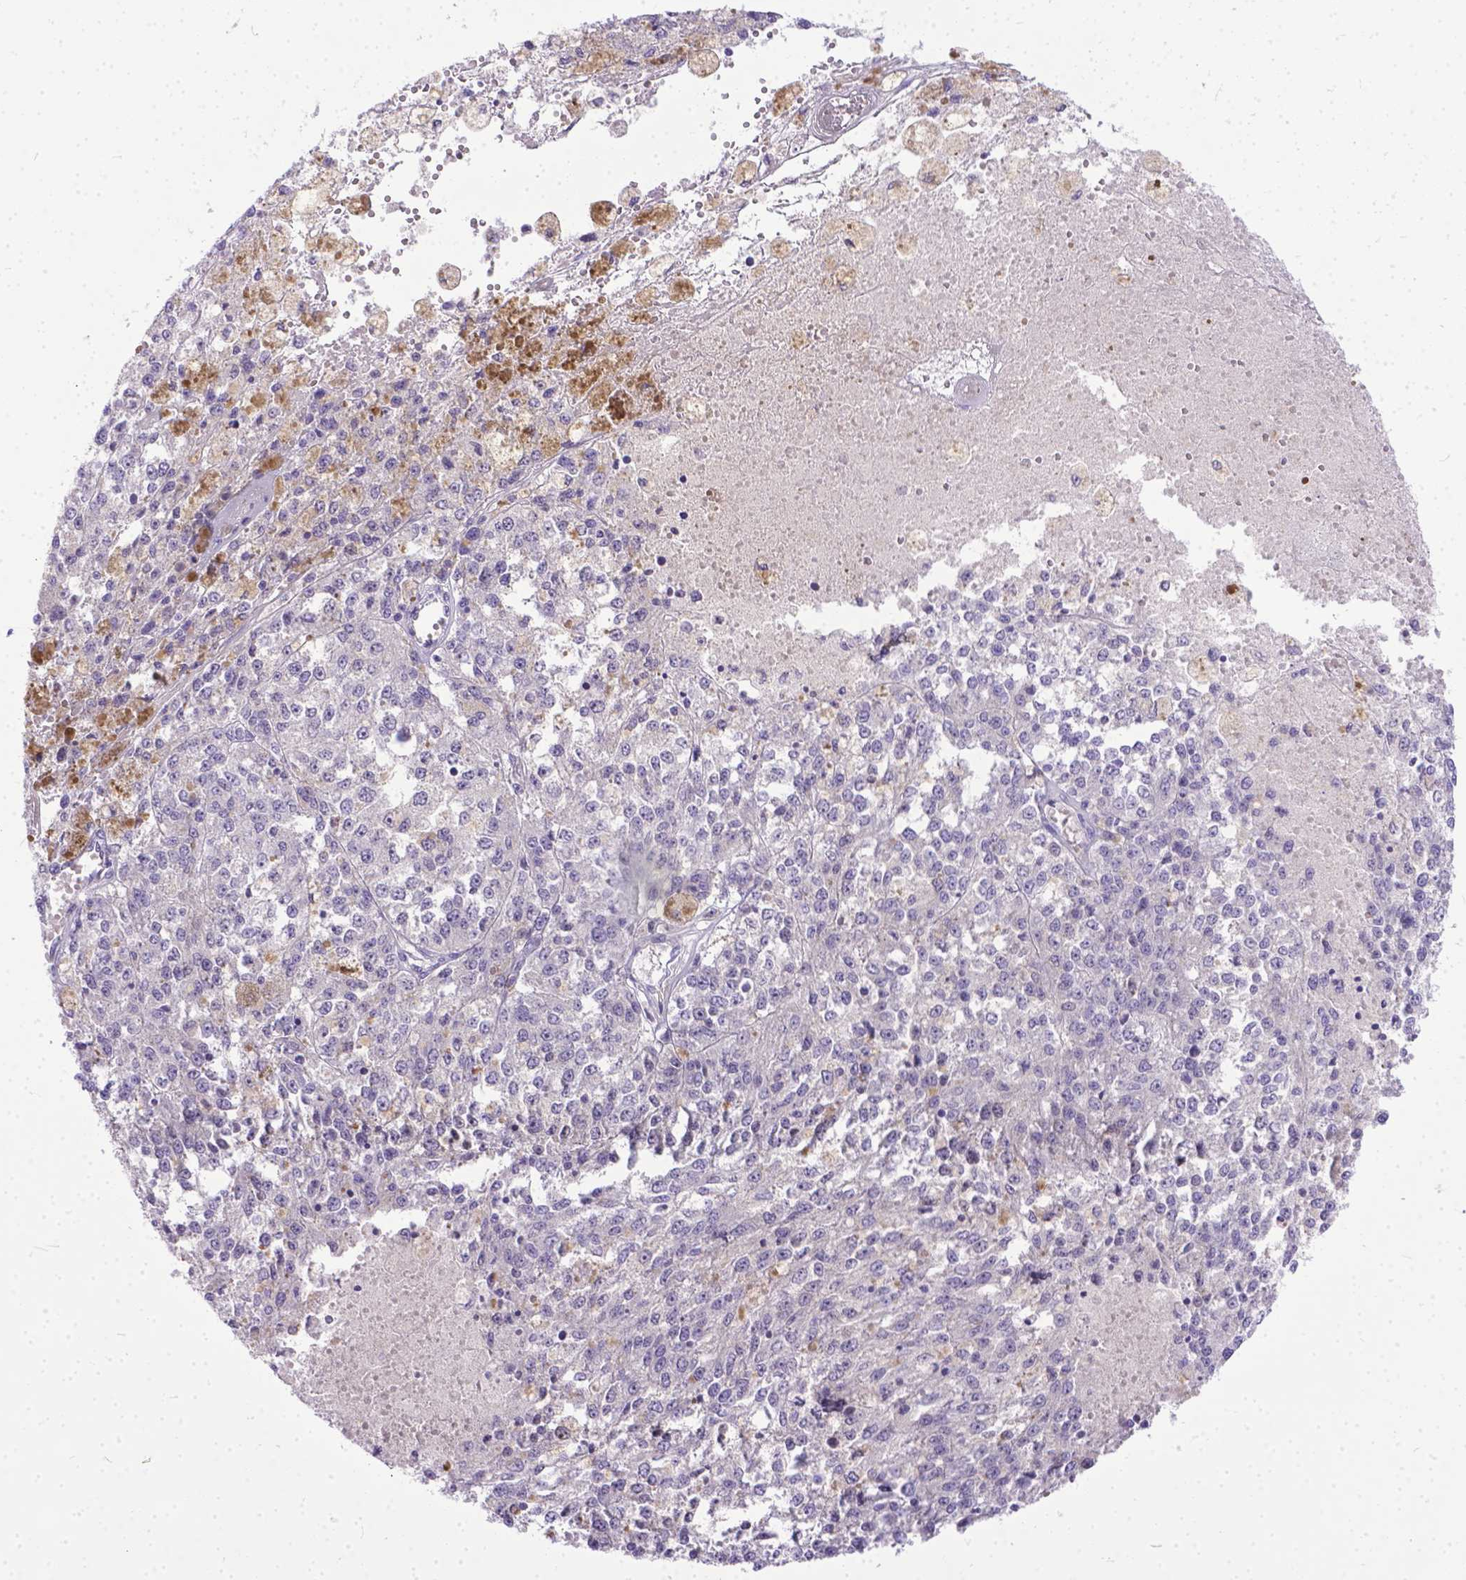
{"staining": {"intensity": "negative", "quantity": "none", "location": "none"}, "tissue": "melanoma", "cell_type": "Tumor cells", "image_type": "cancer", "snomed": [{"axis": "morphology", "description": "Malignant melanoma, Metastatic site"}, {"axis": "topography", "description": "Lymph node"}], "caption": "DAB immunohistochemical staining of melanoma displays no significant expression in tumor cells.", "gene": "TTLL6", "patient": {"sex": "female", "age": 64}}